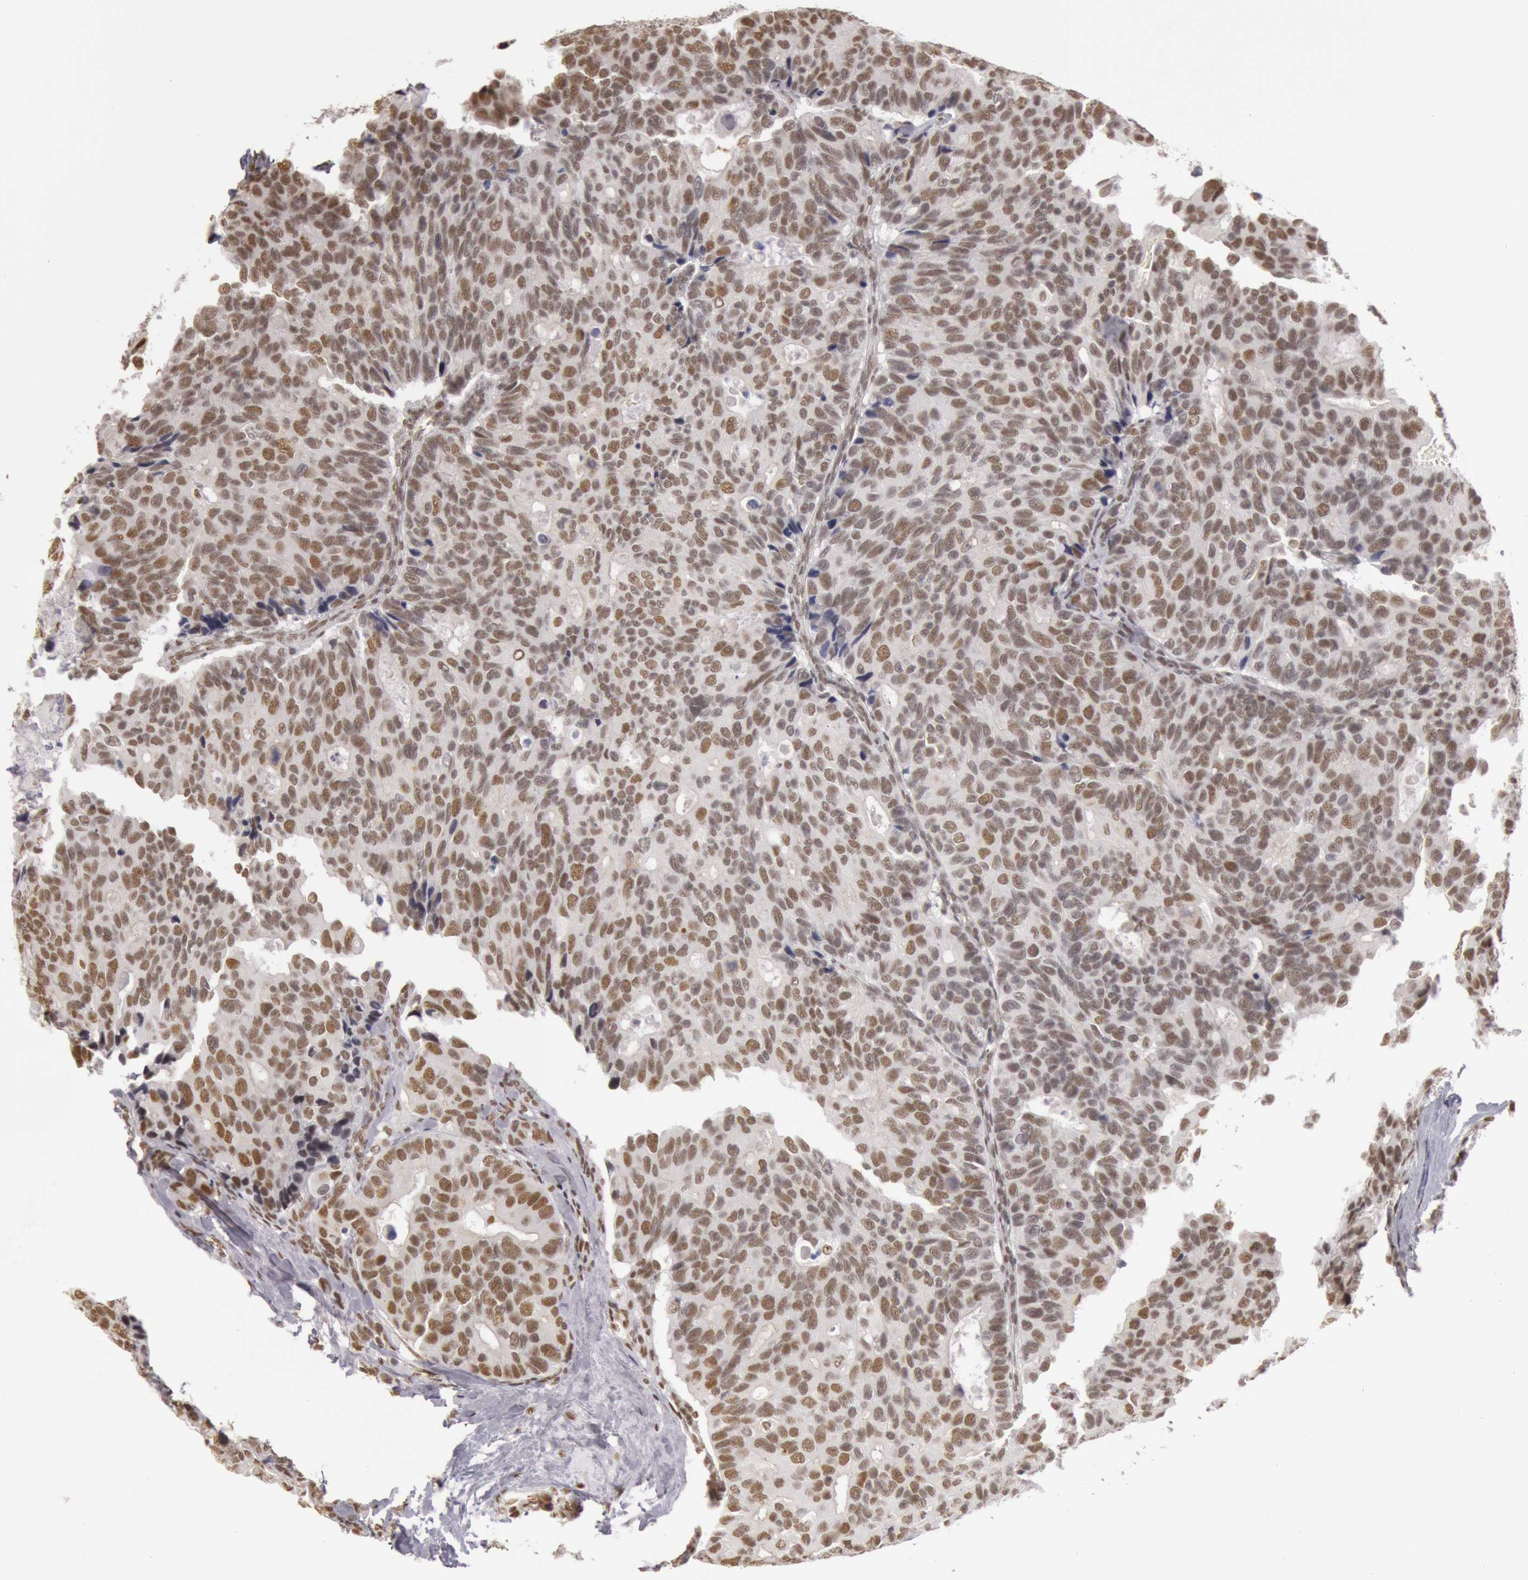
{"staining": {"intensity": "strong", "quantity": ">75%", "location": "nuclear"}, "tissue": "breast cancer", "cell_type": "Tumor cells", "image_type": "cancer", "snomed": [{"axis": "morphology", "description": "Duct carcinoma"}, {"axis": "topography", "description": "Breast"}], "caption": "Human breast cancer (invasive ductal carcinoma) stained for a protein (brown) shows strong nuclear positive positivity in about >75% of tumor cells.", "gene": "ESS2", "patient": {"sex": "female", "age": 69}}